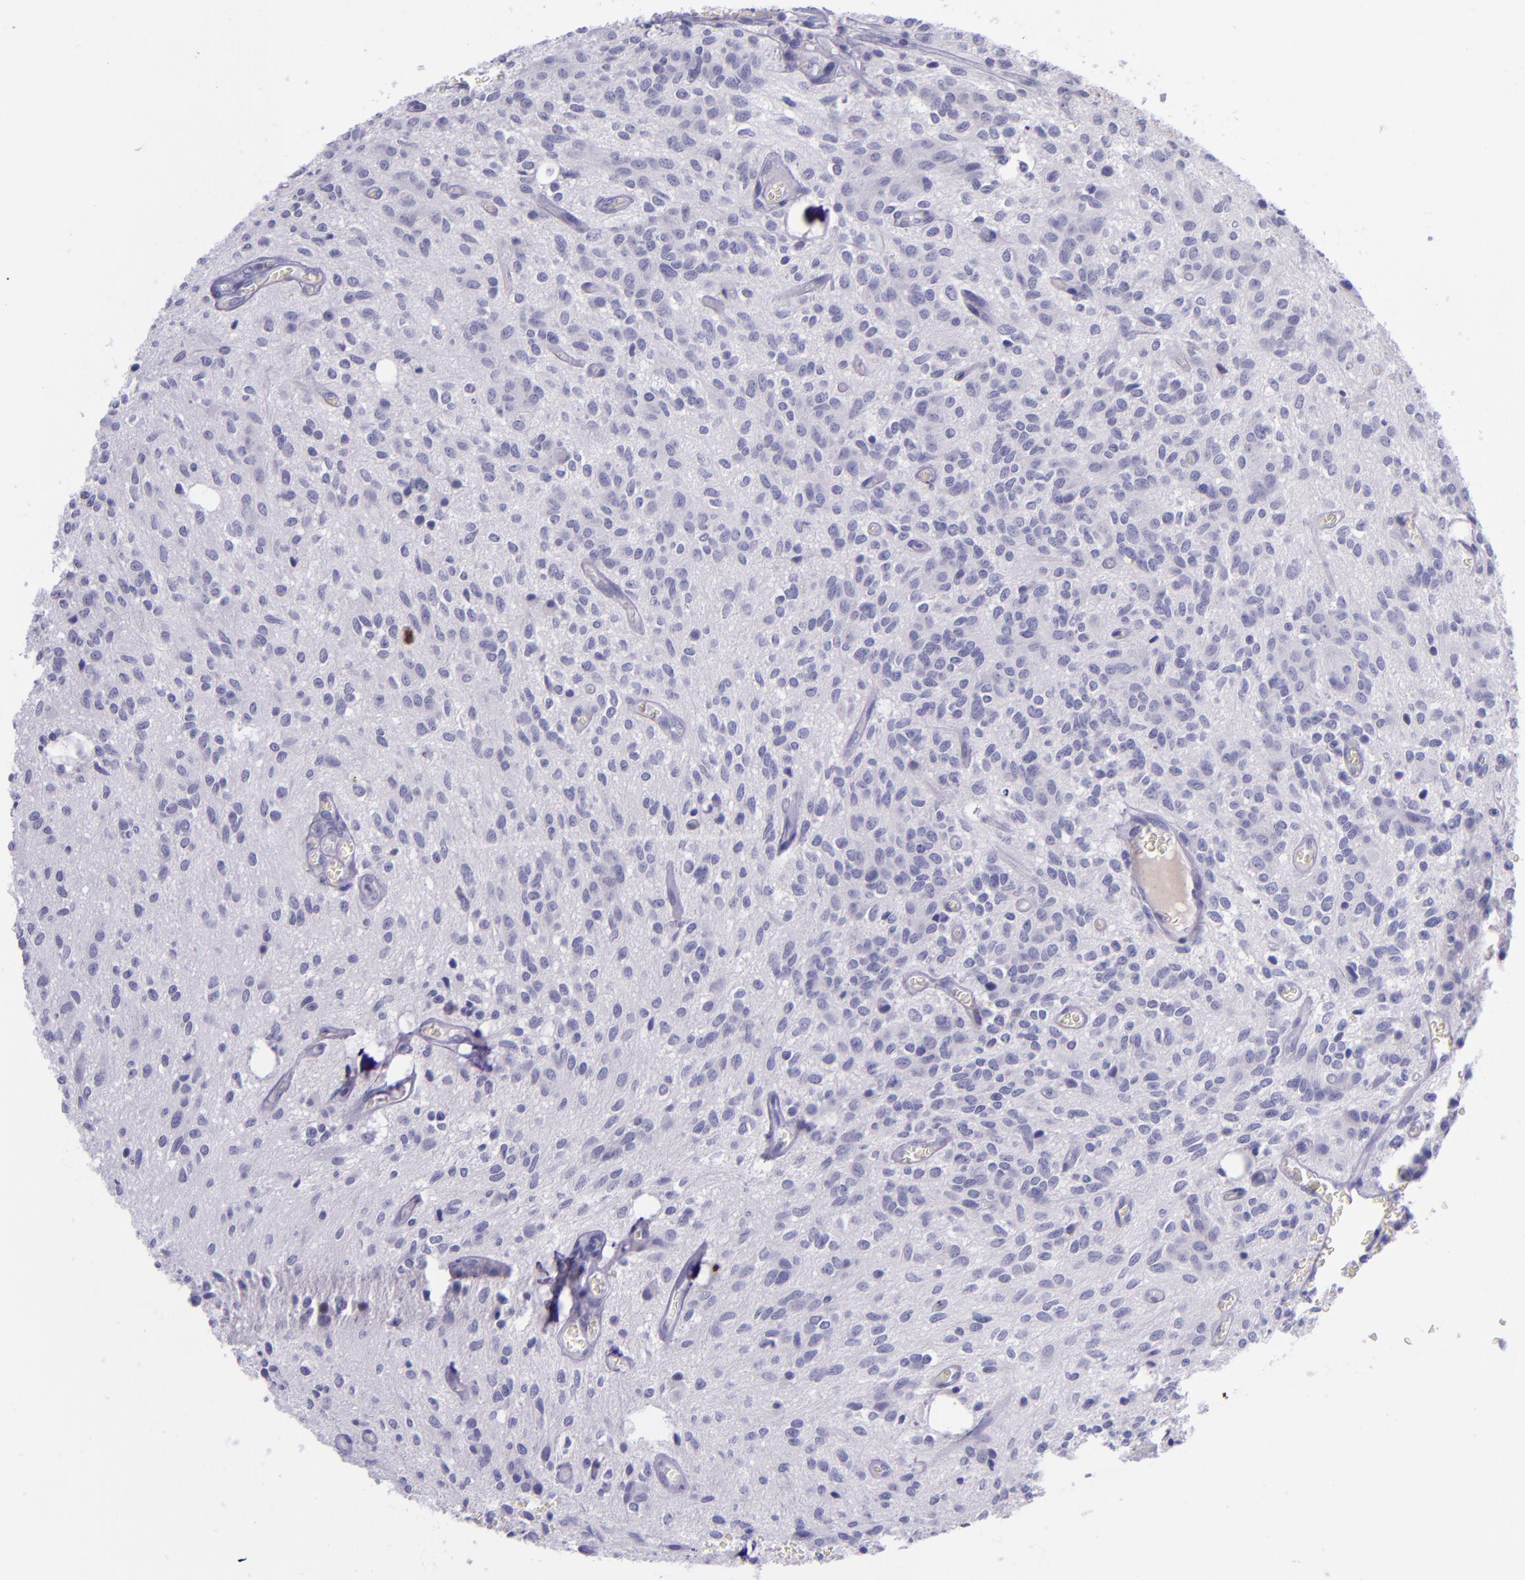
{"staining": {"intensity": "negative", "quantity": "none", "location": "none"}, "tissue": "glioma", "cell_type": "Tumor cells", "image_type": "cancer", "snomed": [{"axis": "morphology", "description": "Glioma, malignant, Low grade"}, {"axis": "topography", "description": "Brain"}], "caption": "Tumor cells are negative for protein expression in human malignant glioma (low-grade).", "gene": "KRT4", "patient": {"sex": "female", "age": 15}}